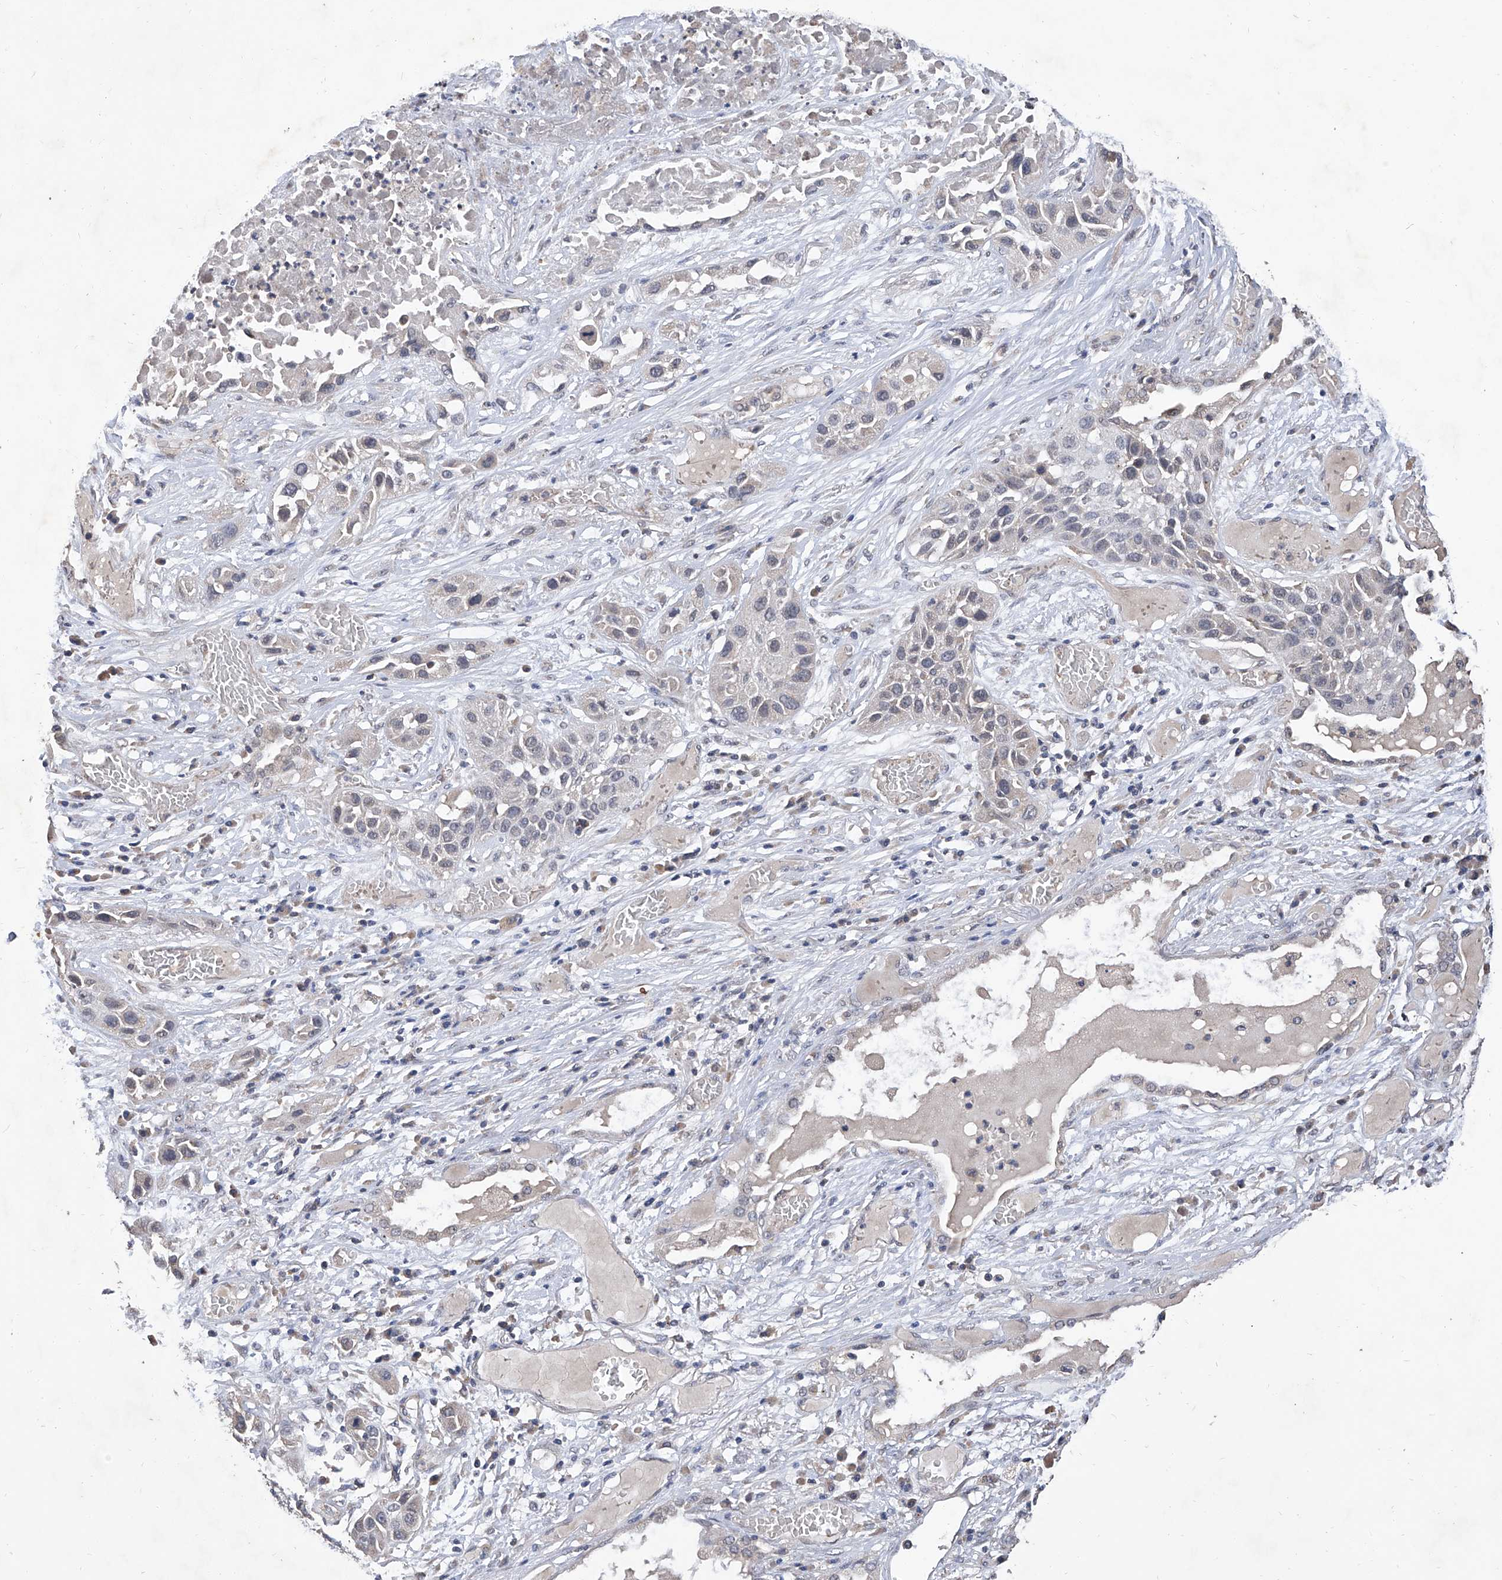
{"staining": {"intensity": "negative", "quantity": "none", "location": "none"}, "tissue": "lung cancer", "cell_type": "Tumor cells", "image_type": "cancer", "snomed": [{"axis": "morphology", "description": "Squamous cell carcinoma, NOS"}, {"axis": "topography", "description": "Lung"}], "caption": "IHC of human squamous cell carcinoma (lung) demonstrates no positivity in tumor cells. (DAB (3,3'-diaminobenzidine) immunohistochemistry, high magnification).", "gene": "GPT", "patient": {"sex": "male", "age": 71}}